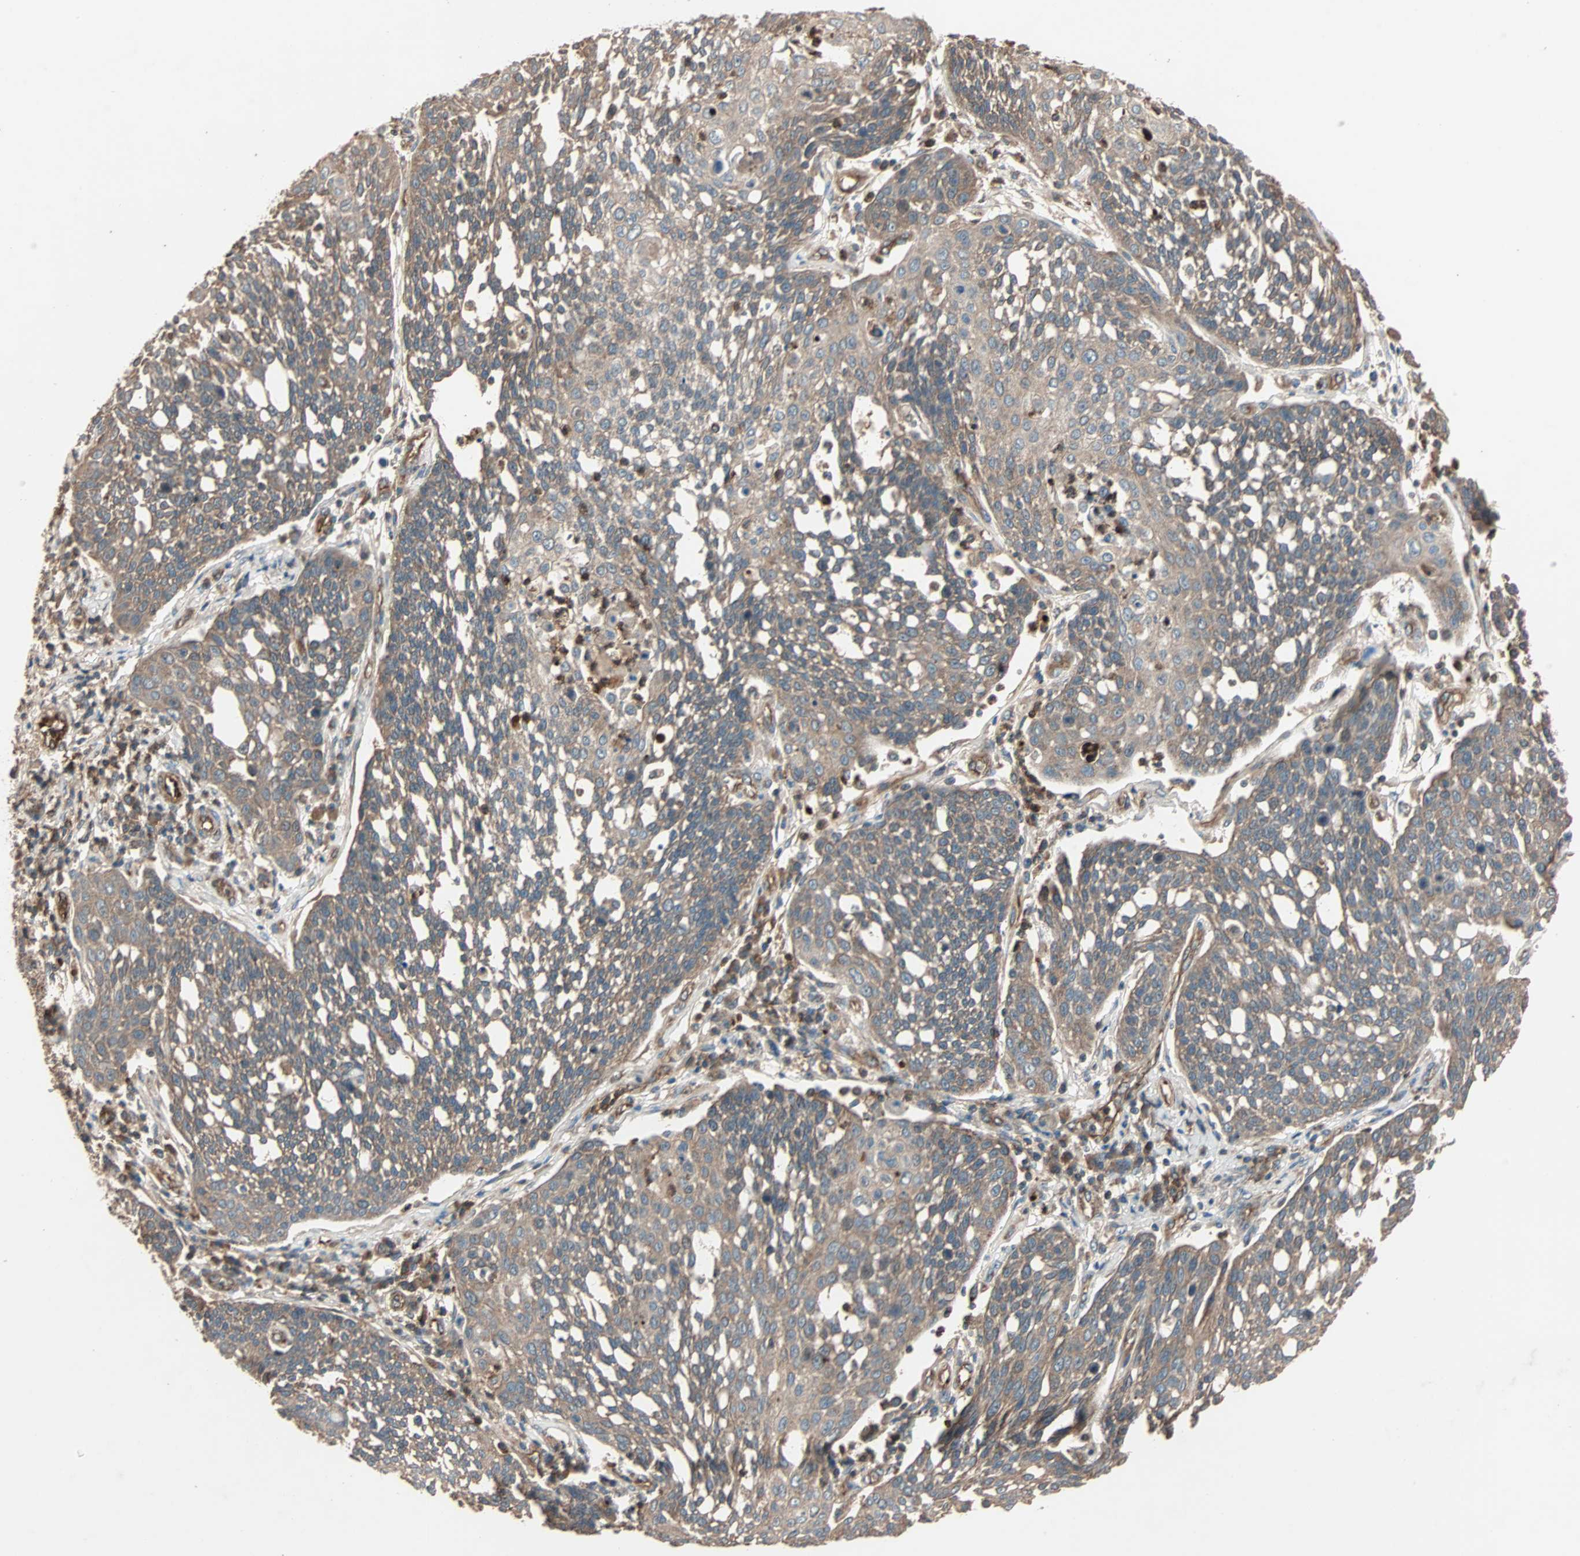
{"staining": {"intensity": "weak", "quantity": ">75%", "location": "cytoplasmic/membranous"}, "tissue": "cervical cancer", "cell_type": "Tumor cells", "image_type": "cancer", "snomed": [{"axis": "morphology", "description": "Squamous cell carcinoma, NOS"}, {"axis": "topography", "description": "Cervix"}], "caption": "Immunohistochemical staining of human squamous cell carcinoma (cervical) shows low levels of weak cytoplasmic/membranous expression in approximately >75% of tumor cells. (DAB (3,3'-diaminobenzidine) = brown stain, brightfield microscopy at high magnification).", "gene": "GCK", "patient": {"sex": "female", "age": 34}}